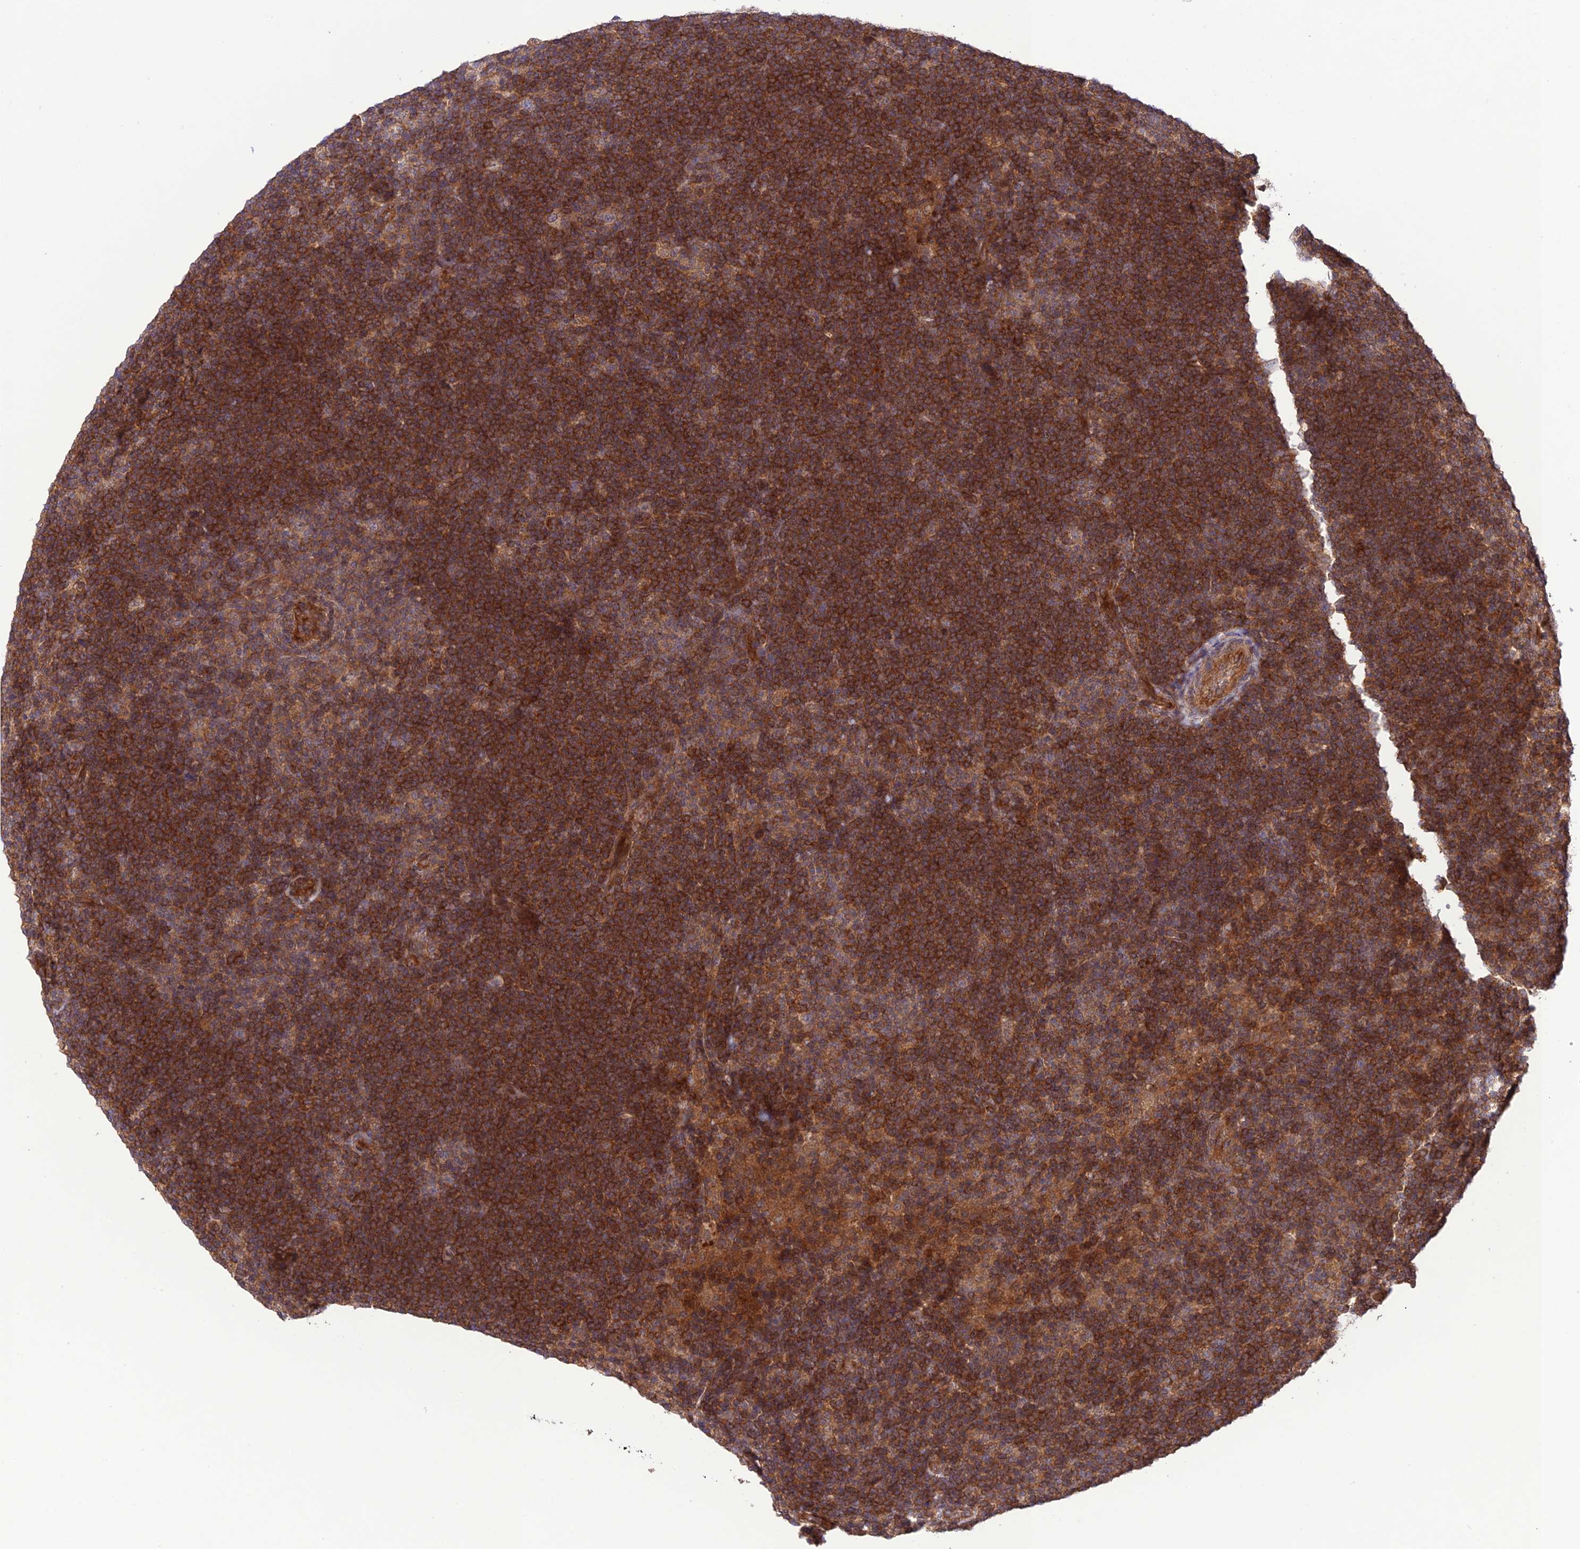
{"staining": {"intensity": "moderate", "quantity": ">75%", "location": "cytoplasmic/membranous"}, "tissue": "lymphoma", "cell_type": "Tumor cells", "image_type": "cancer", "snomed": [{"axis": "morphology", "description": "Hodgkin's disease, NOS"}, {"axis": "topography", "description": "Lymph node"}], "caption": "A histopathology image of lymphoma stained for a protein demonstrates moderate cytoplasmic/membranous brown staining in tumor cells. (Brightfield microscopy of DAB IHC at high magnification).", "gene": "FCHSD1", "patient": {"sex": "female", "age": 57}}